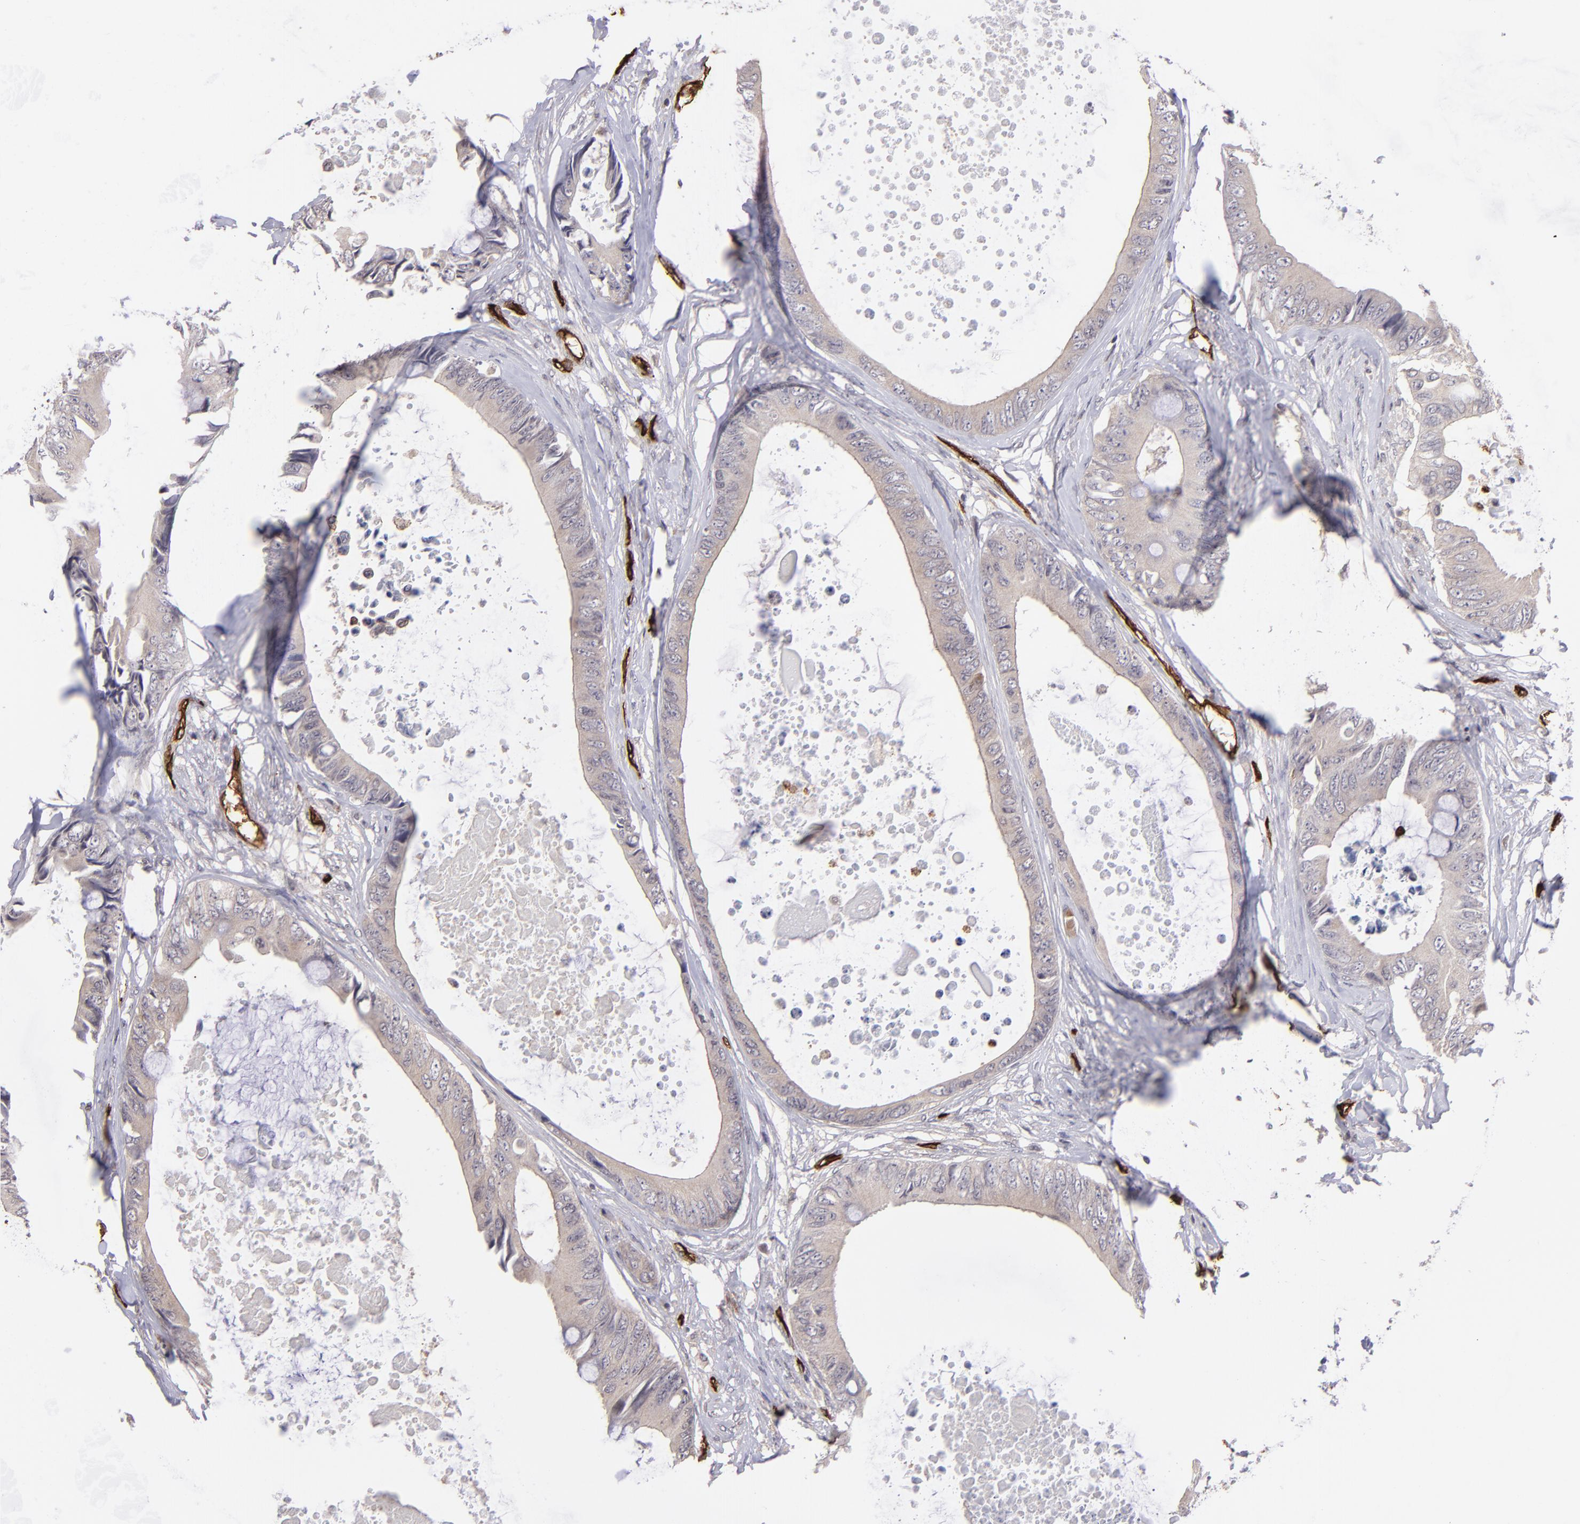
{"staining": {"intensity": "negative", "quantity": "none", "location": "none"}, "tissue": "colorectal cancer", "cell_type": "Tumor cells", "image_type": "cancer", "snomed": [{"axis": "morphology", "description": "Normal tissue, NOS"}, {"axis": "morphology", "description": "Adenocarcinoma, NOS"}, {"axis": "topography", "description": "Rectum"}, {"axis": "topography", "description": "Peripheral nerve tissue"}], "caption": "There is no significant positivity in tumor cells of adenocarcinoma (colorectal). (DAB IHC with hematoxylin counter stain).", "gene": "DYSF", "patient": {"sex": "female", "age": 77}}